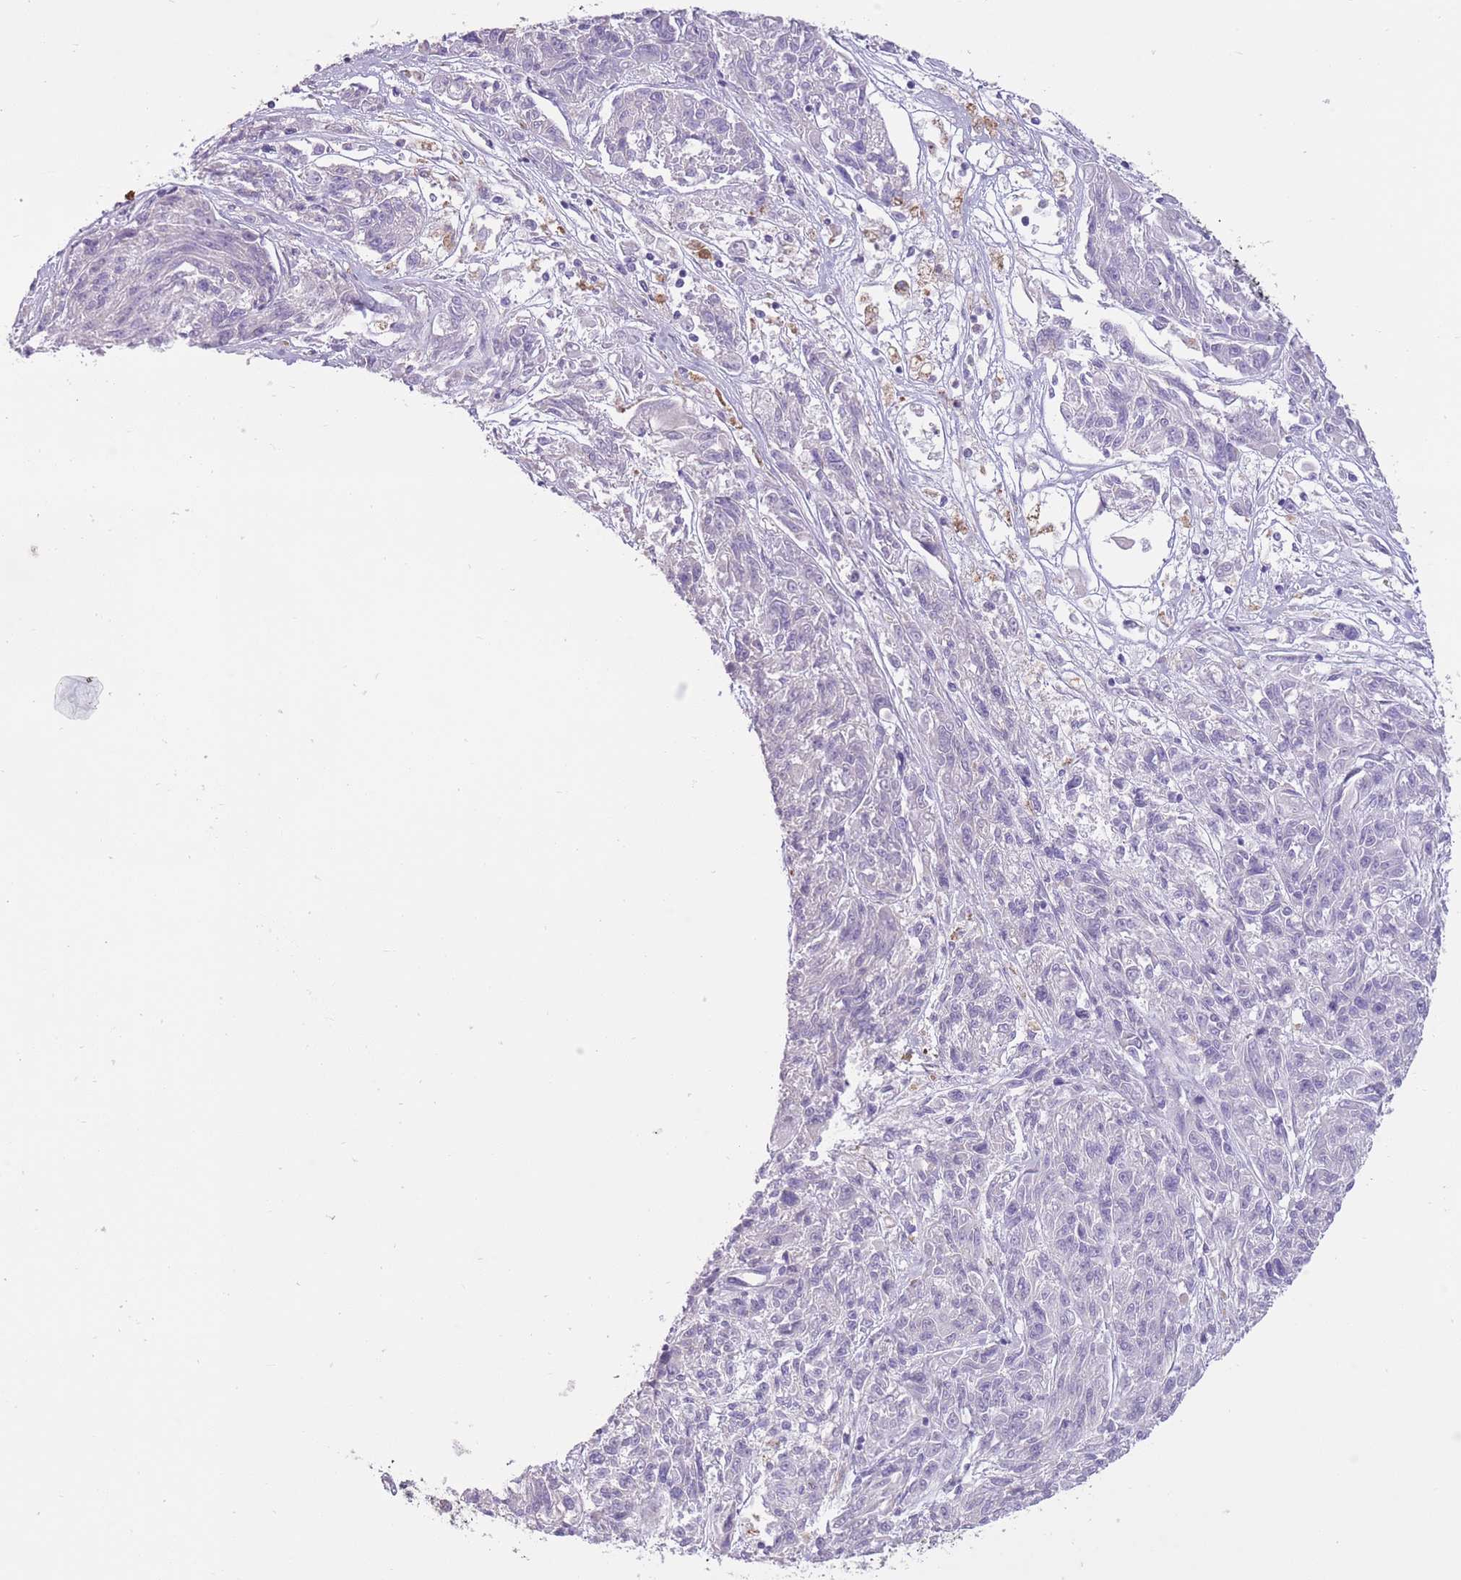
{"staining": {"intensity": "negative", "quantity": "none", "location": "none"}, "tissue": "melanoma", "cell_type": "Tumor cells", "image_type": "cancer", "snomed": [{"axis": "morphology", "description": "Malignant melanoma, NOS"}, {"axis": "topography", "description": "Skin"}], "caption": "Immunohistochemistry of human melanoma exhibits no staining in tumor cells.", "gene": "WDR70", "patient": {"sex": "male", "age": 53}}